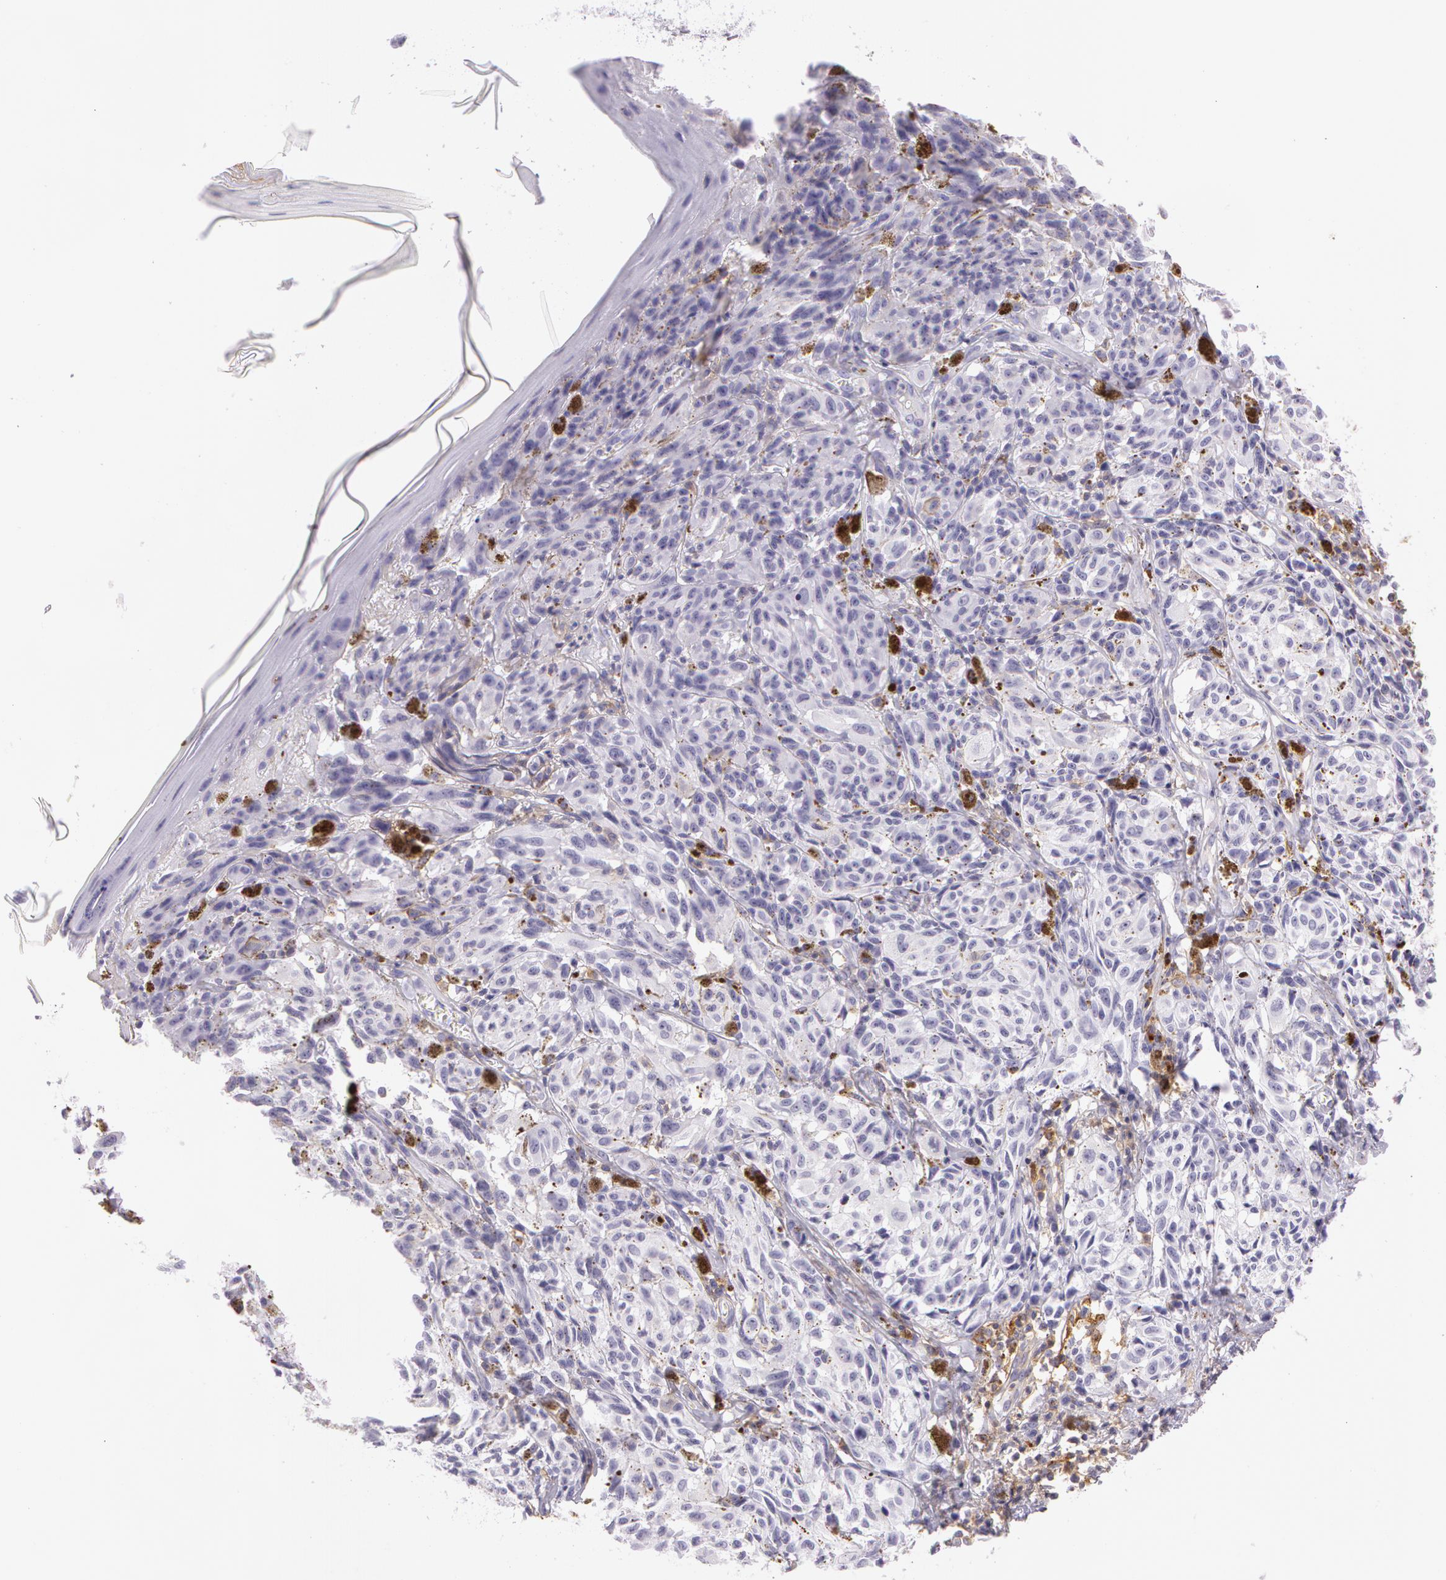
{"staining": {"intensity": "moderate", "quantity": "<25%", "location": "cytoplasmic/membranous"}, "tissue": "melanoma", "cell_type": "Tumor cells", "image_type": "cancer", "snomed": [{"axis": "morphology", "description": "Malignant melanoma, NOS"}, {"axis": "topography", "description": "Skin"}], "caption": "Immunohistochemical staining of melanoma exhibits low levels of moderate cytoplasmic/membranous protein positivity in about <25% of tumor cells.", "gene": "LY75", "patient": {"sex": "female", "age": 72}}